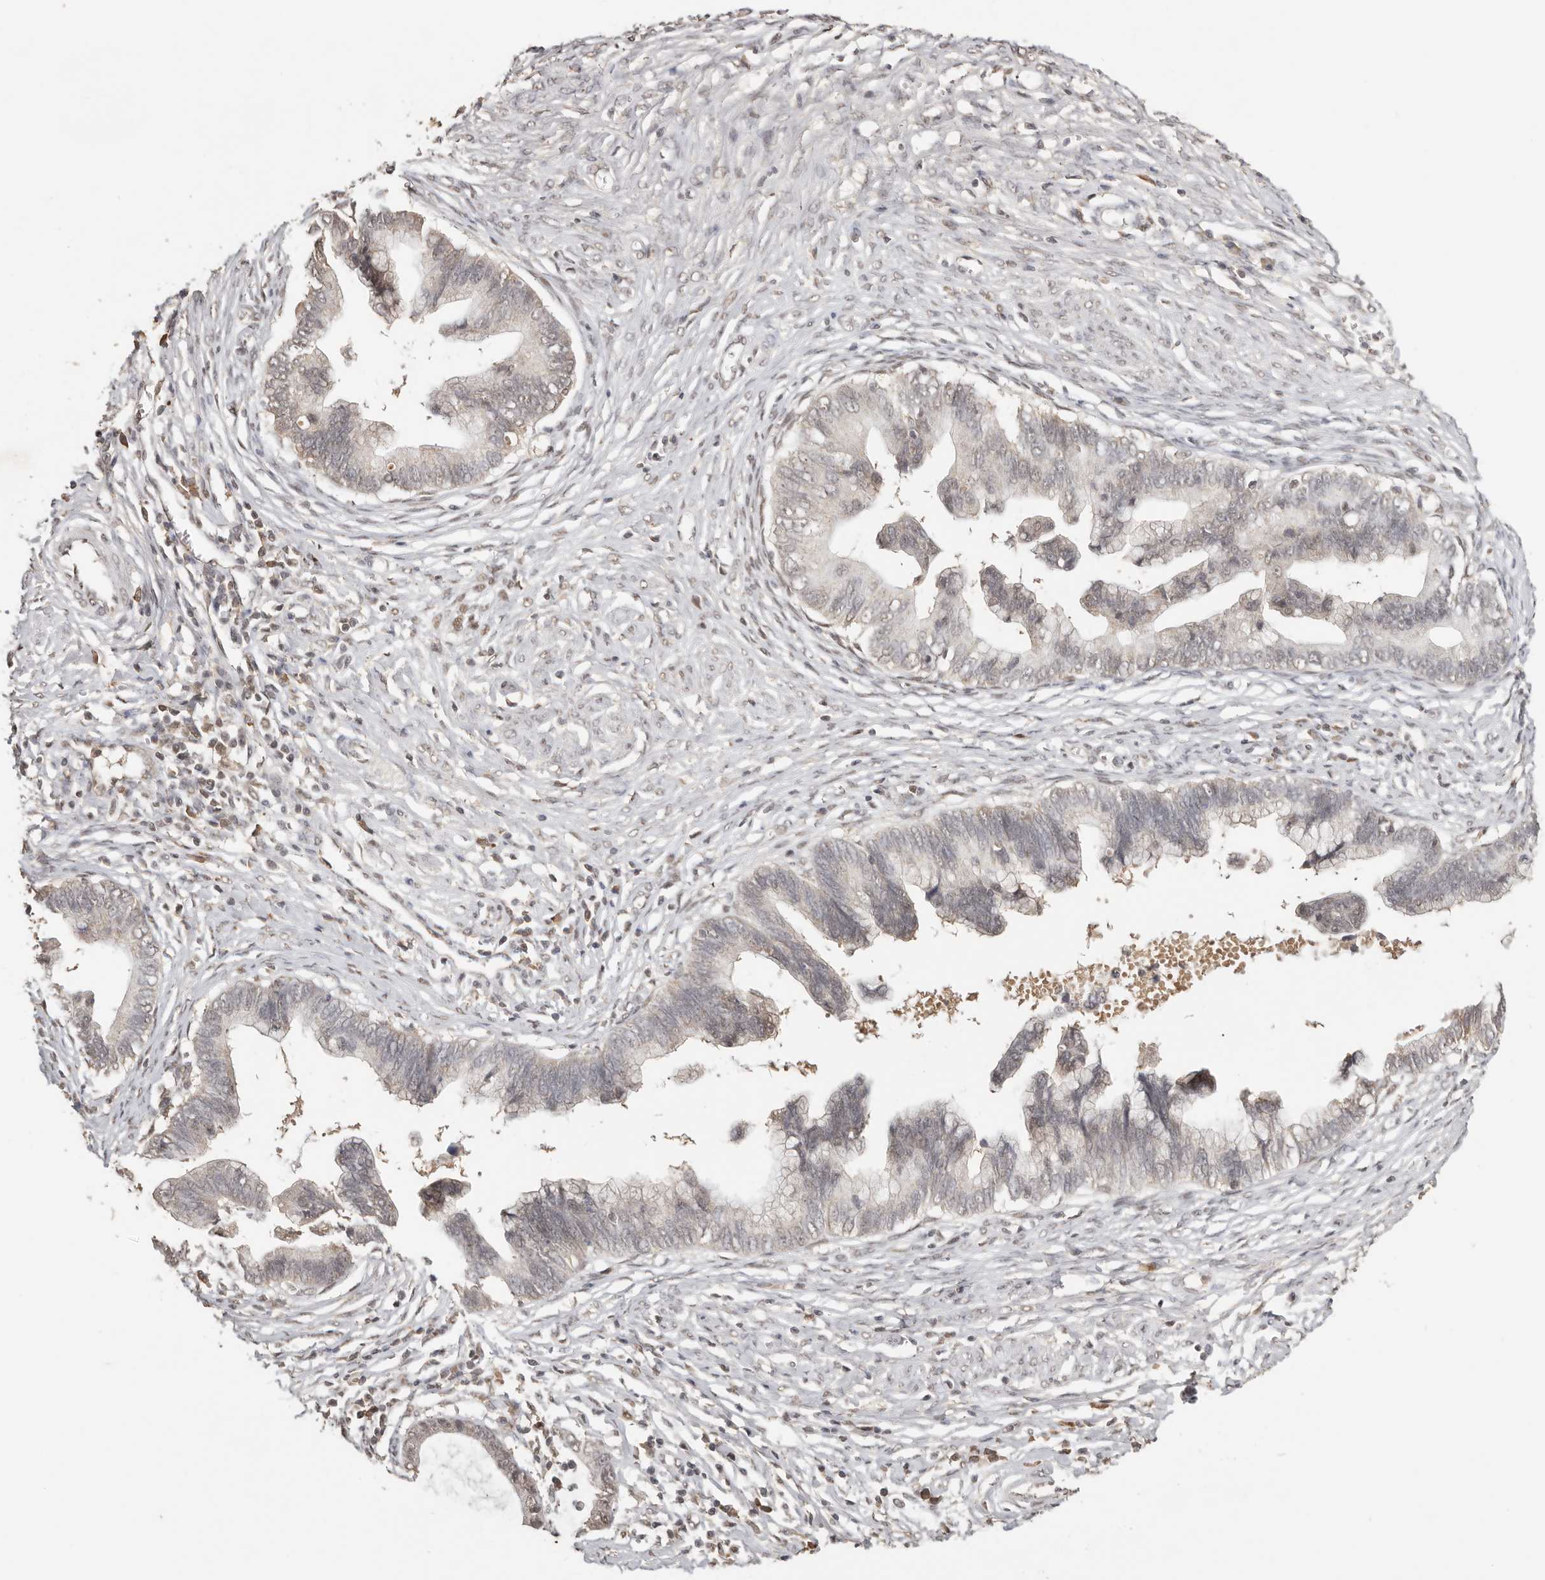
{"staining": {"intensity": "weak", "quantity": "<25%", "location": "cytoplasmic/membranous"}, "tissue": "cervical cancer", "cell_type": "Tumor cells", "image_type": "cancer", "snomed": [{"axis": "morphology", "description": "Adenocarcinoma, NOS"}, {"axis": "topography", "description": "Cervix"}], "caption": "A photomicrograph of cervical cancer stained for a protein demonstrates no brown staining in tumor cells.", "gene": "SEC14L1", "patient": {"sex": "female", "age": 44}}